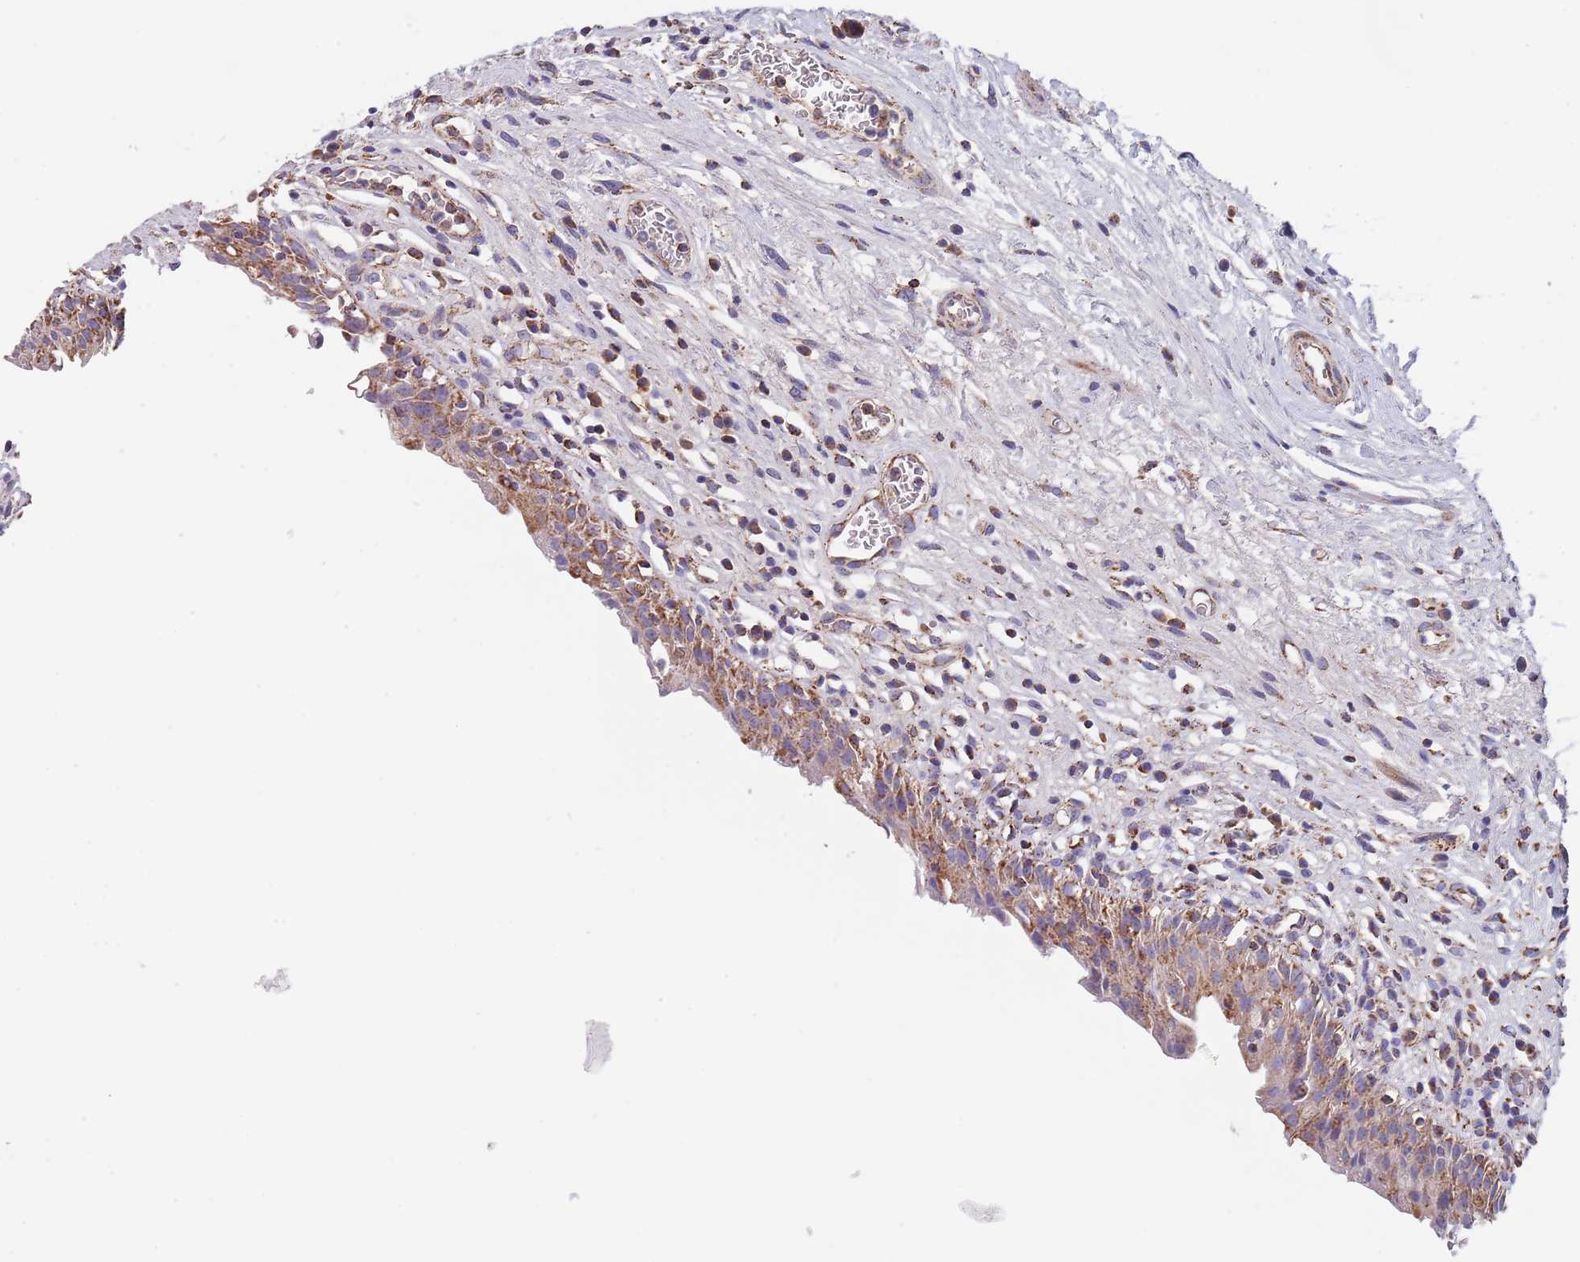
{"staining": {"intensity": "moderate", "quantity": ">75%", "location": "cytoplasmic/membranous"}, "tissue": "urinary bladder", "cell_type": "Urothelial cells", "image_type": "normal", "snomed": [{"axis": "morphology", "description": "Normal tissue, NOS"}, {"axis": "morphology", "description": "Inflammation, NOS"}, {"axis": "topography", "description": "Urinary bladder"}], "caption": "This is a photomicrograph of IHC staining of unremarkable urinary bladder, which shows moderate staining in the cytoplasmic/membranous of urothelial cells.", "gene": "PGP", "patient": {"sex": "male", "age": 63}}